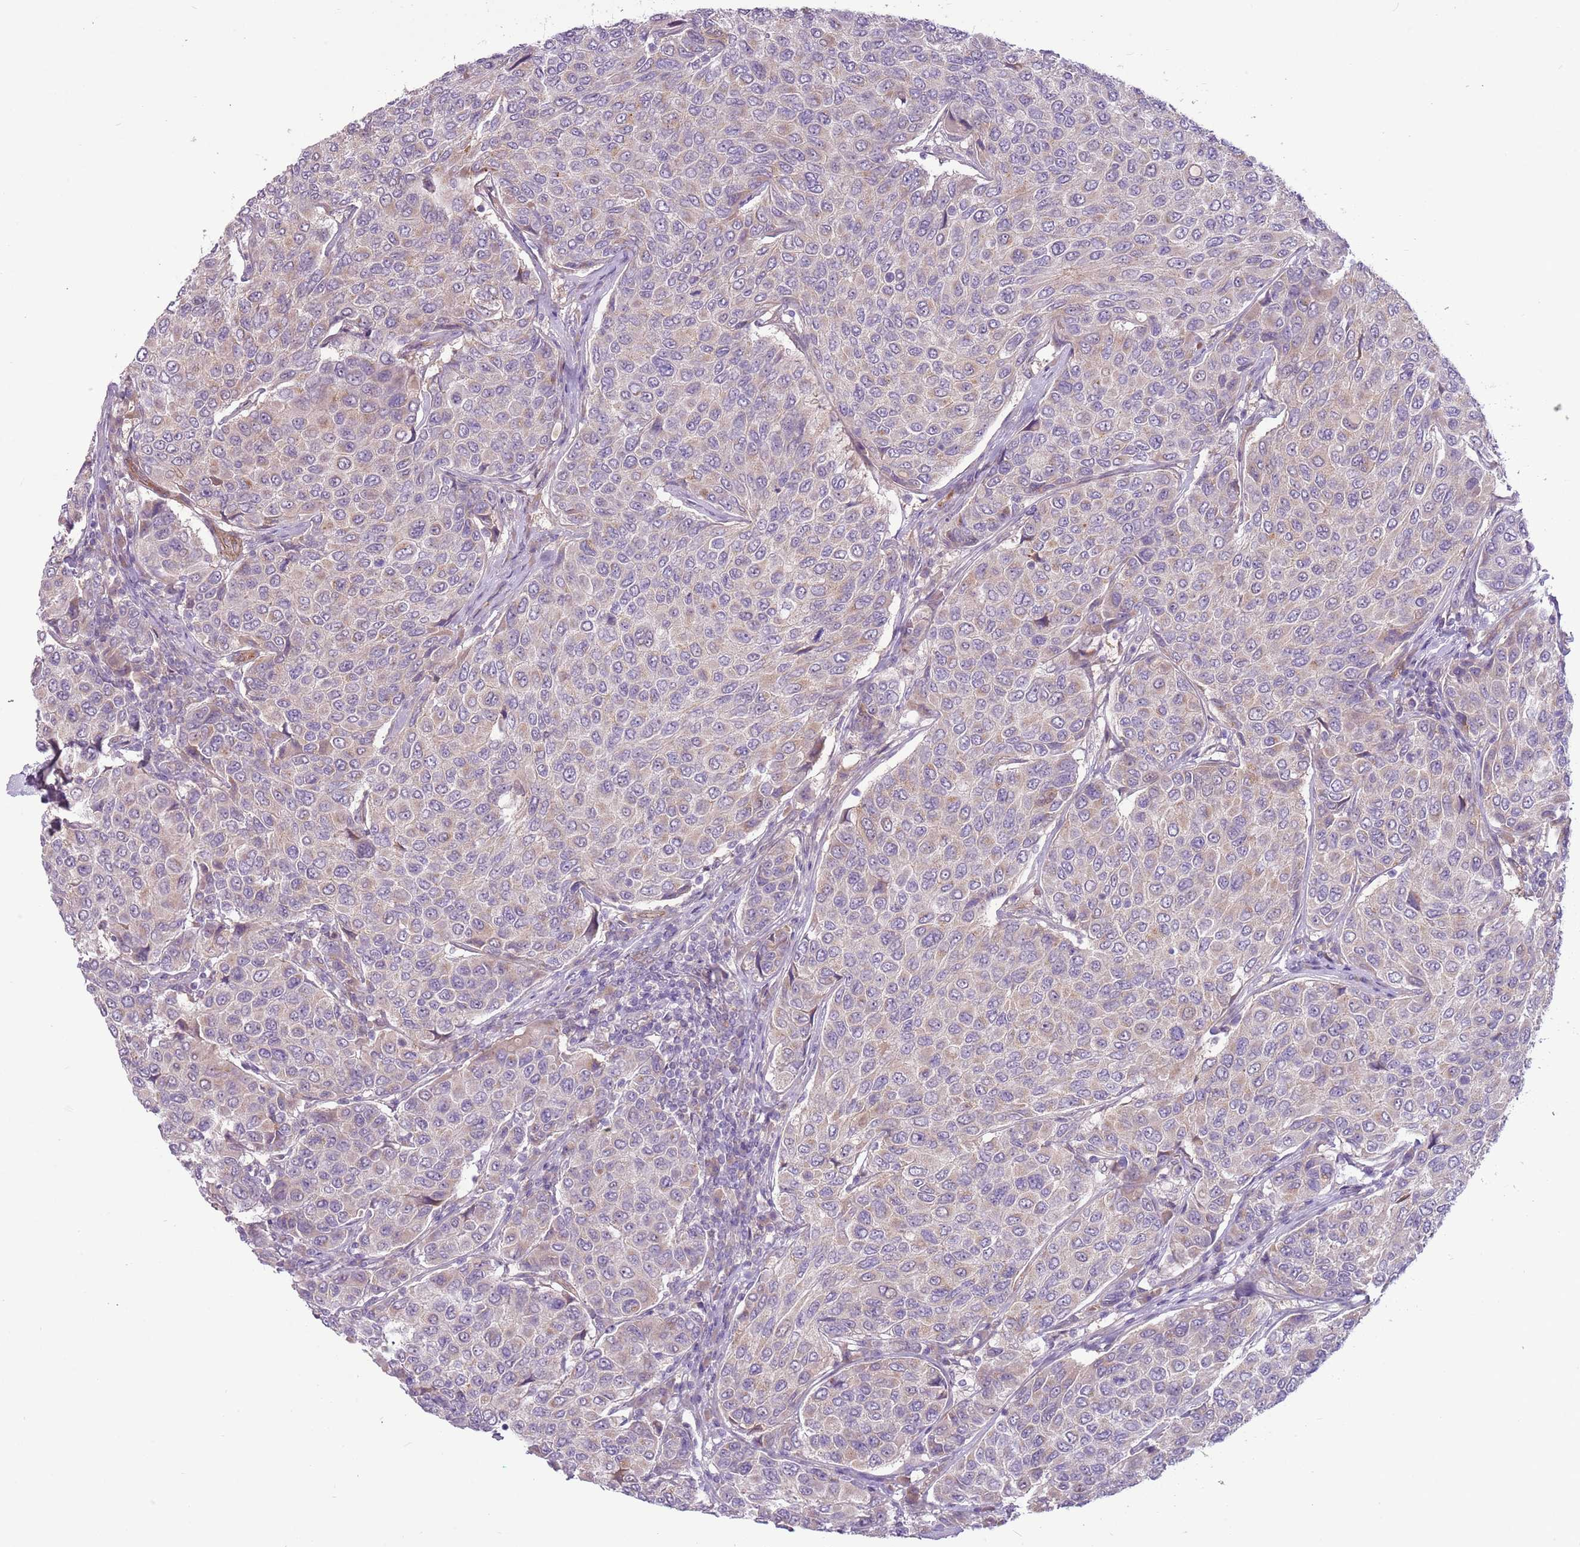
{"staining": {"intensity": "weak", "quantity": "<25%", "location": "cytoplasmic/membranous"}, "tissue": "breast cancer", "cell_type": "Tumor cells", "image_type": "cancer", "snomed": [{"axis": "morphology", "description": "Duct carcinoma"}, {"axis": "topography", "description": "Breast"}], "caption": "The micrograph displays no significant positivity in tumor cells of breast infiltrating ductal carcinoma. The staining was performed using DAB (3,3'-diaminobenzidine) to visualize the protein expression in brown, while the nuclei were stained in blue with hematoxylin (Magnification: 20x).", "gene": "MRO", "patient": {"sex": "female", "age": 55}}